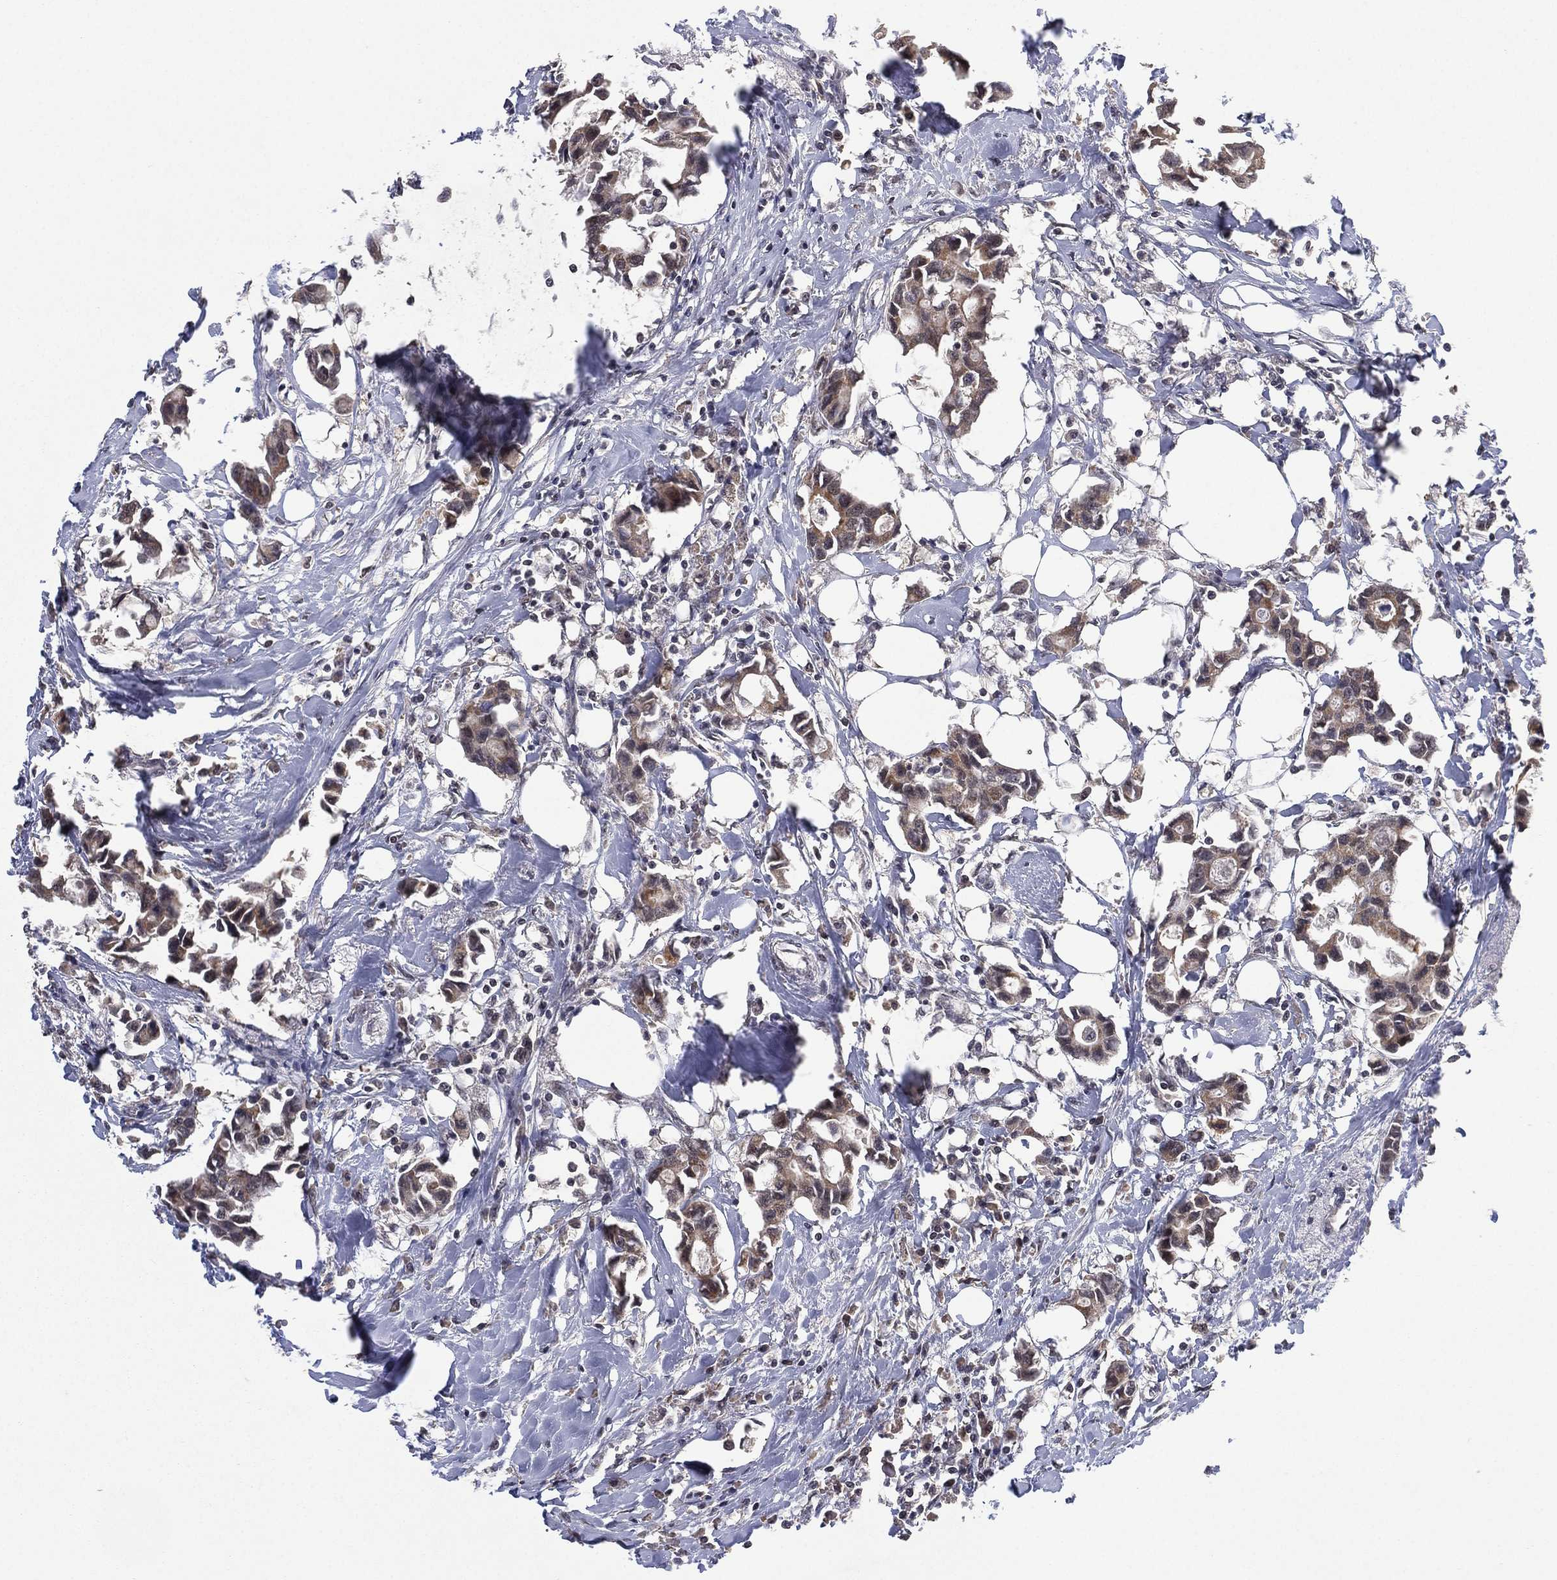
{"staining": {"intensity": "weak", "quantity": "25%-75%", "location": "cytoplasmic/membranous"}, "tissue": "breast cancer", "cell_type": "Tumor cells", "image_type": "cancer", "snomed": [{"axis": "morphology", "description": "Duct carcinoma"}, {"axis": "topography", "description": "Breast"}], "caption": "IHC image of invasive ductal carcinoma (breast) stained for a protein (brown), which shows low levels of weak cytoplasmic/membranous positivity in approximately 25%-75% of tumor cells.", "gene": "NELFCD", "patient": {"sex": "female", "age": 83}}